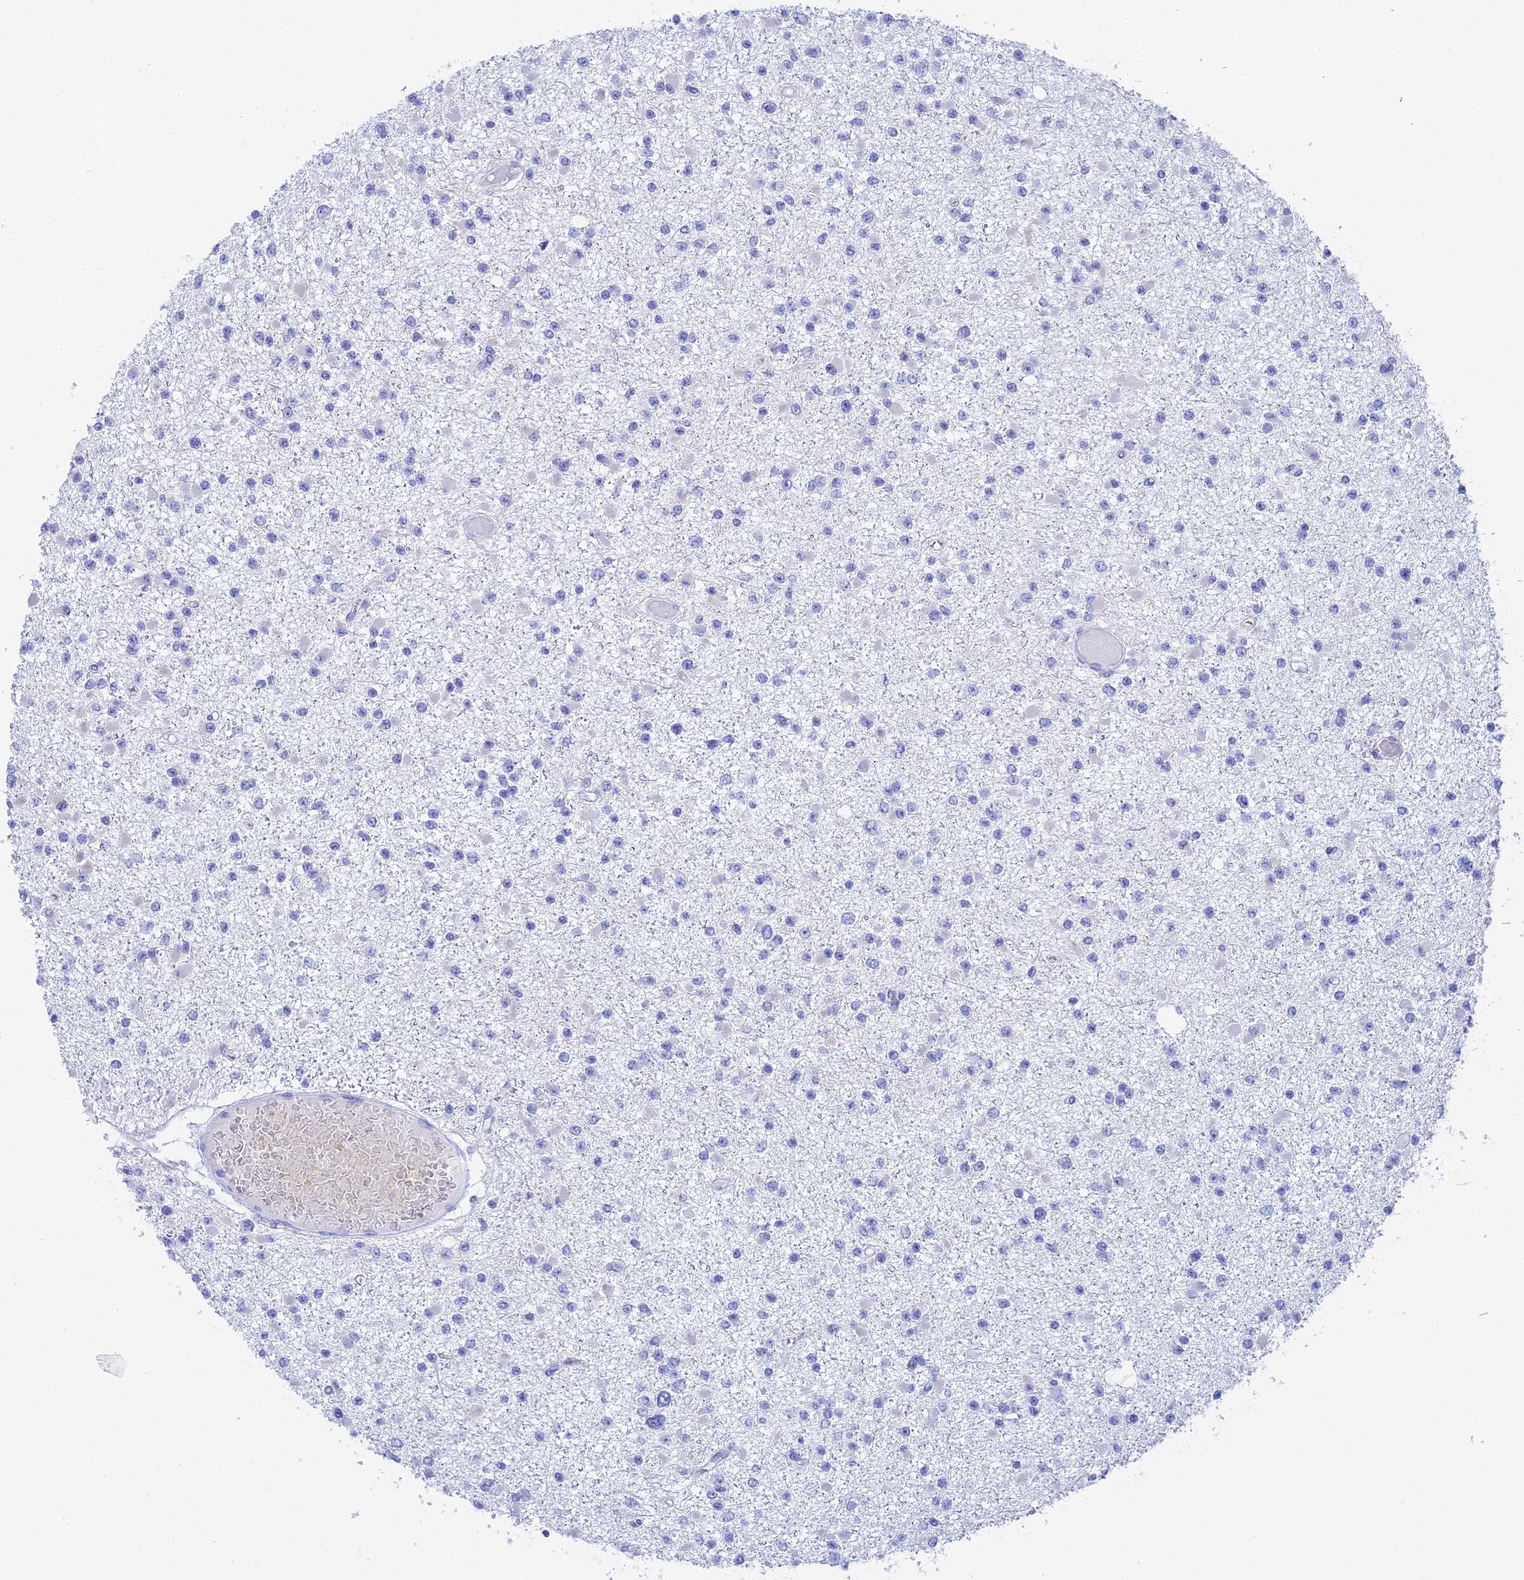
{"staining": {"intensity": "negative", "quantity": "none", "location": "none"}, "tissue": "glioma", "cell_type": "Tumor cells", "image_type": "cancer", "snomed": [{"axis": "morphology", "description": "Glioma, malignant, Low grade"}, {"axis": "topography", "description": "Brain"}], "caption": "Tumor cells show no significant expression in malignant glioma (low-grade). (Brightfield microscopy of DAB immunohistochemistry at high magnification).", "gene": "TEX101", "patient": {"sex": "female", "age": 22}}